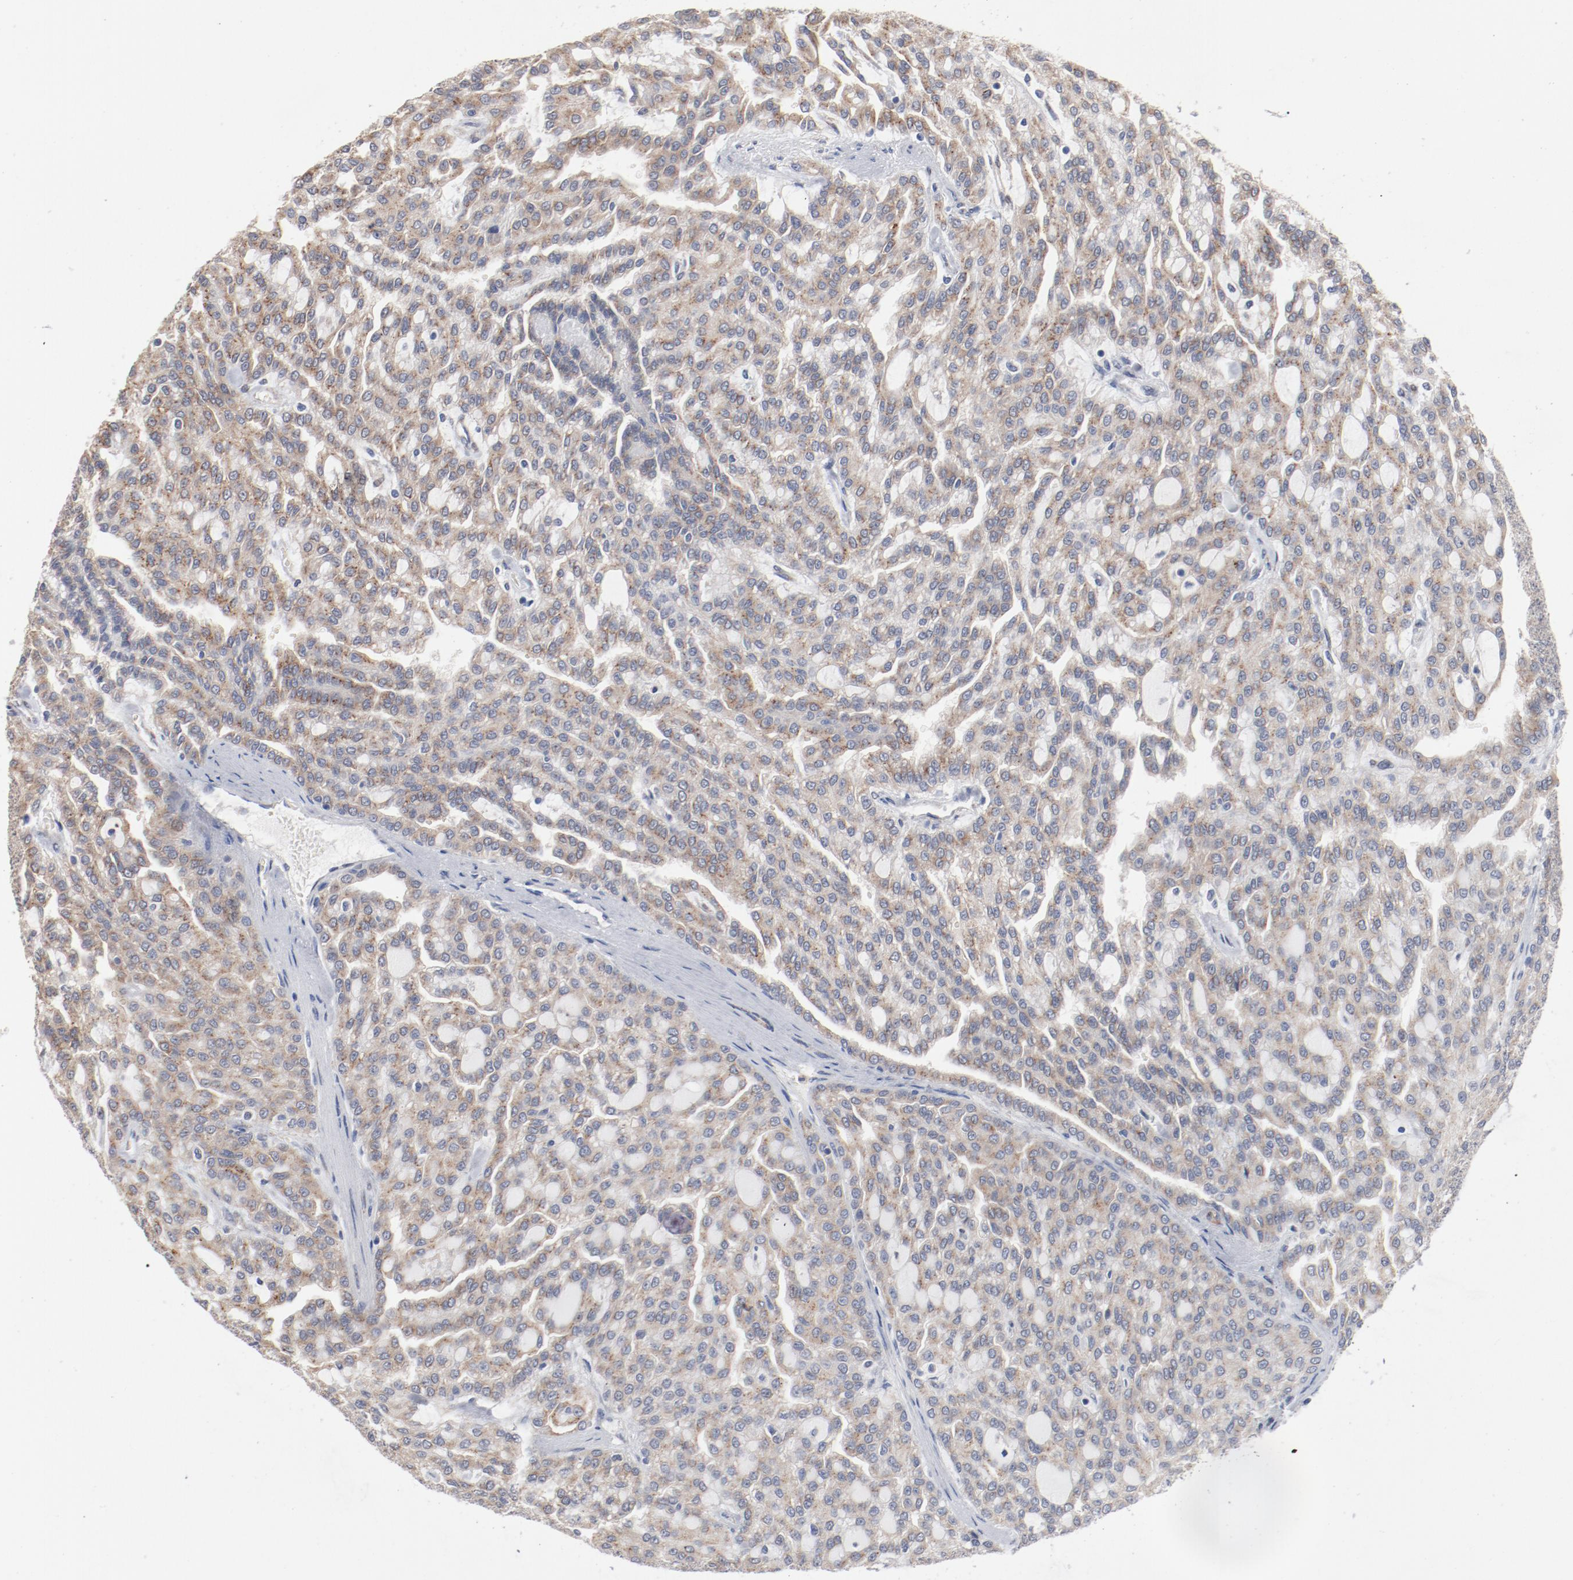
{"staining": {"intensity": "weak", "quantity": ">75%", "location": "cytoplasmic/membranous"}, "tissue": "renal cancer", "cell_type": "Tumor cells", "image_type": "cancer", "snomed": [{"axis": "morphology", "description": "Adenocarcinoma, NOS"}, {"axis": "topography", "description": "Kidney"}], "caption": "High-magnification brightfield microscopy of renal cancer (adenocarcinoma) stained with DAB (brown) and counterstained with hematoxylin (blue). tumor cells exhibit weak cytoplasmic/membranous staining is seen in about>75% of cells.", "gene": "AK7", "patient": {"sex": "male", "age": 63}}